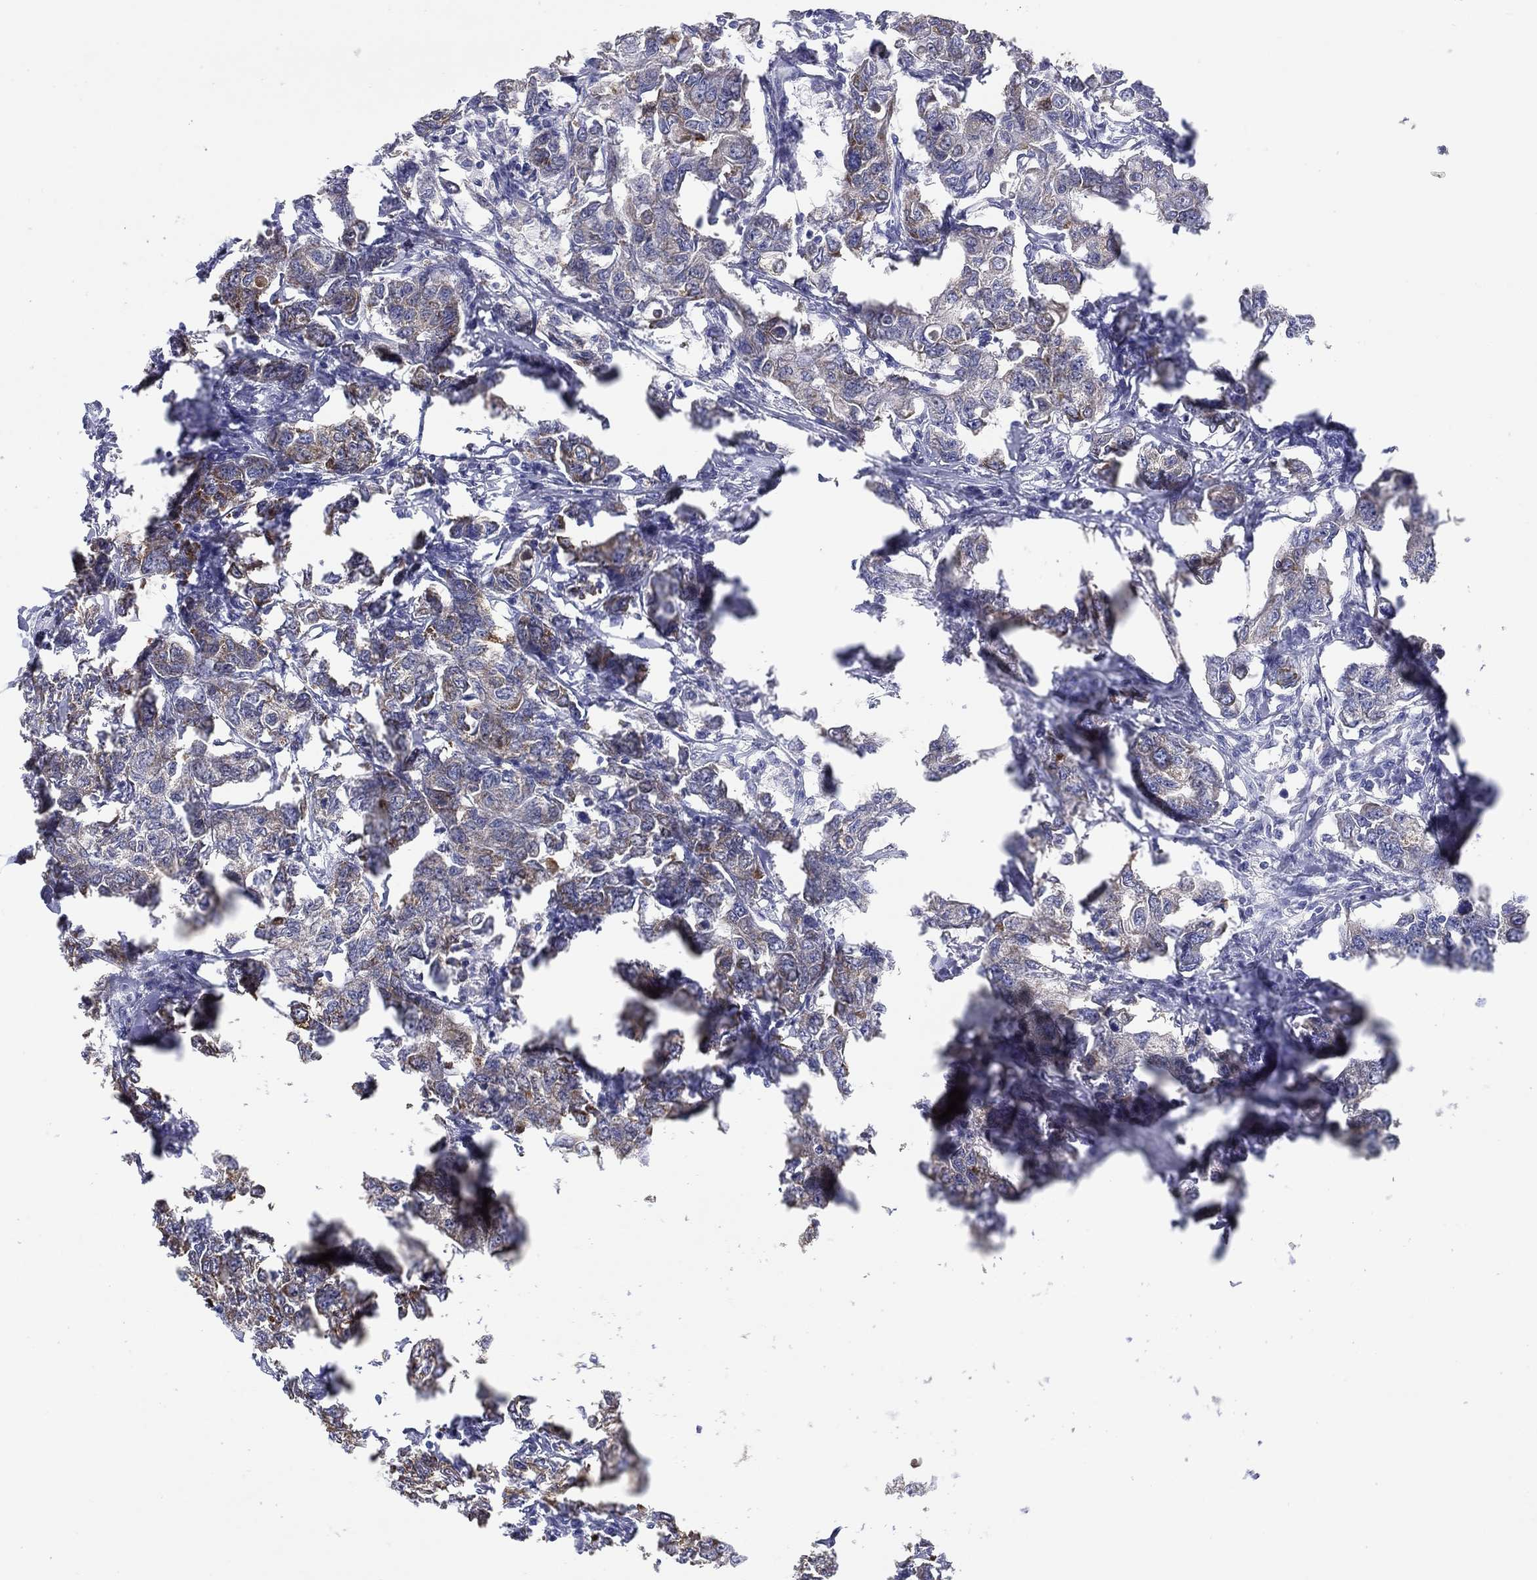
{"staining": {"intensity": "strong", "quantity": "25%-75%", "location": "cytoplasmic/membranous"}, "tissue": "breast cancer", "cell_type": "Tumor cells", "image_type": "cancer", "snomed": [{"axis": "morphology", "description": "Duct carcinoma"}, {"axis": "topography", "description": "Breast"}], "caption": "DAB immunohistochemical staining of human breast cancer (infiltrating ductal carcinoma) displays strong cytoplasmic/membranous protein expression in approximately 25%-75% of tumor cells.", "gene": "ERMP1", "patient": {"sex": "female", "age": 88}}